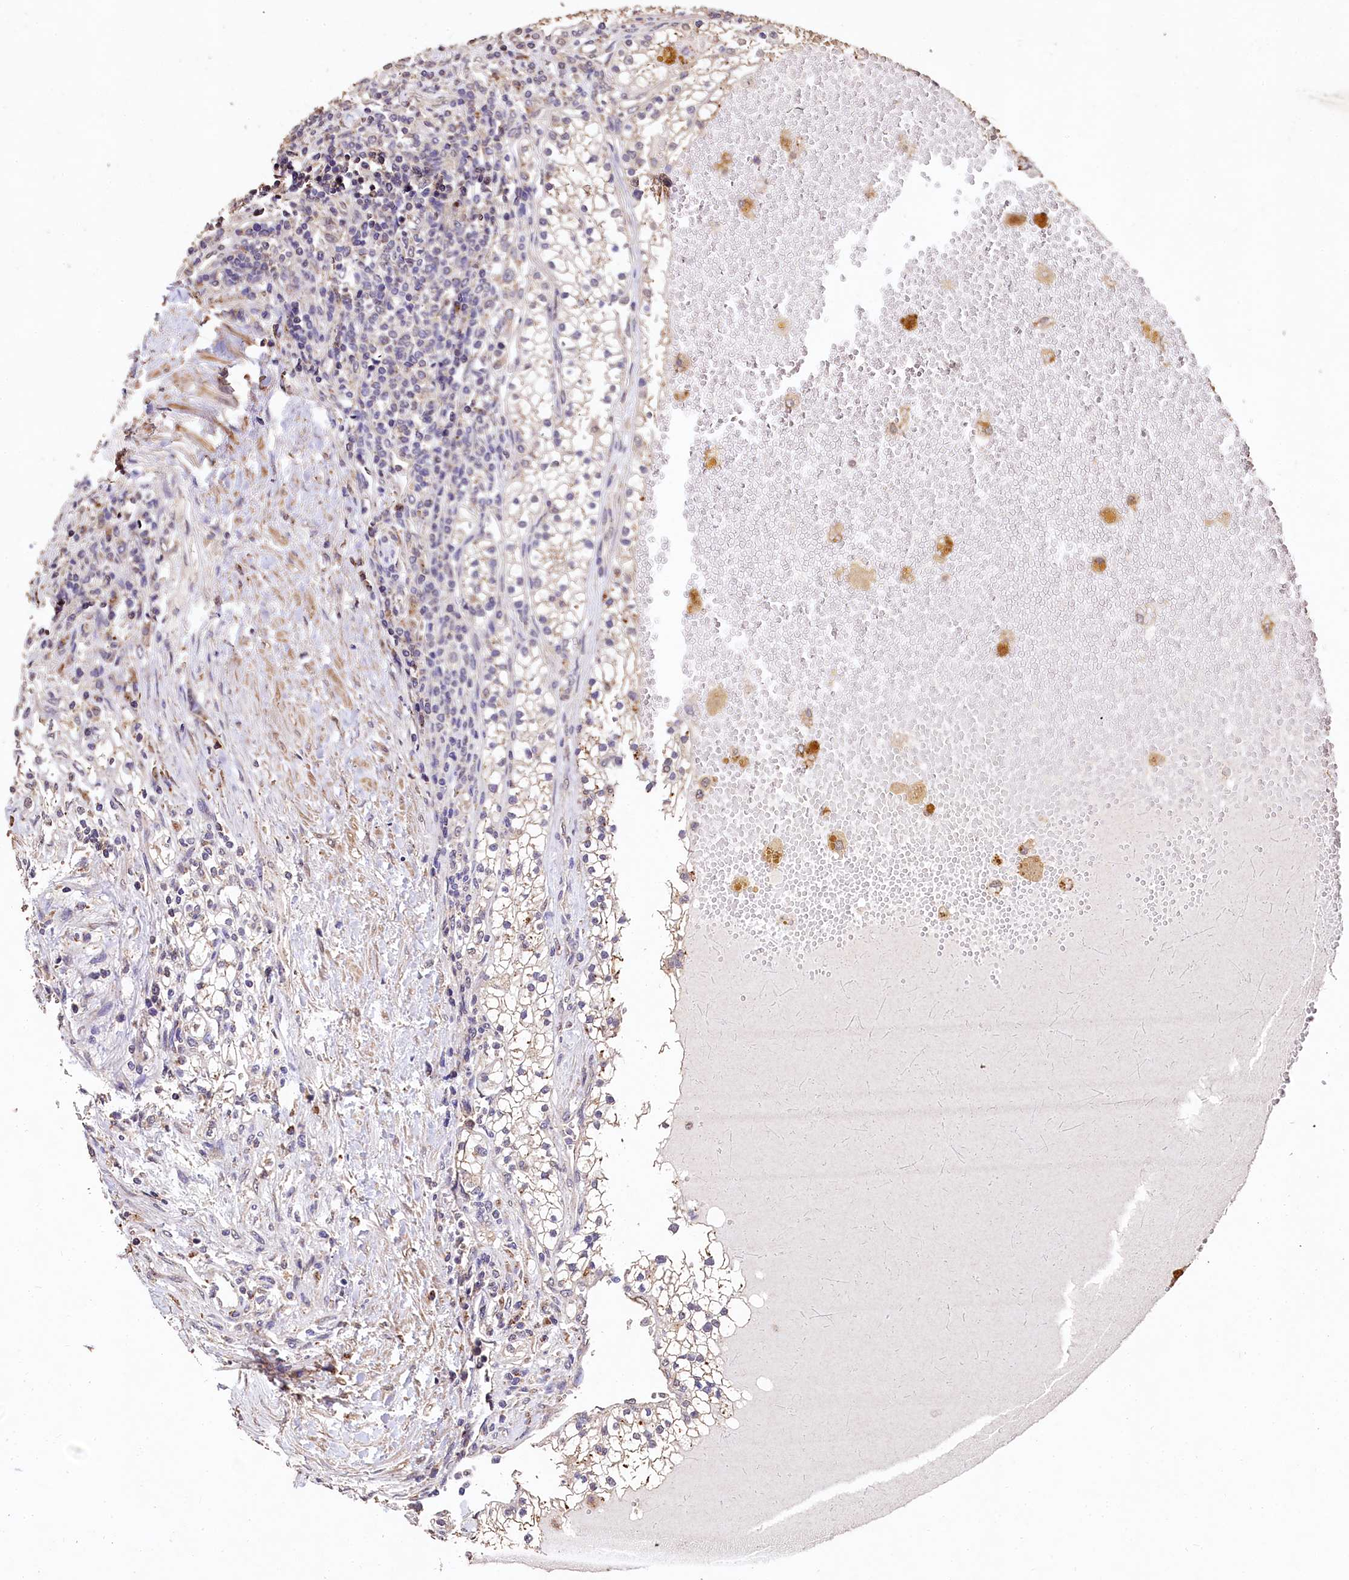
{"staining": {"intensity": "weak", "quantity": "<25%", "location": "cytoplasmic/membranous"}, "tissue": "renal cancer", "cell_type": "Tumor cells", "image_type": "cancer", "snomed": [{"axis": "morphology", "description": "Normal tissue, NOS"}, {"axis": "morphology", "description": "Adenocarcinoma, NOS"}, {"axis": "topography", "description": "Kidney"}], "caption": "This is an immunohistochemistry photomicrograph of renal adenocarcinoma. There is no positivity in tumor cells.", "gene": "LSM4", "patient": {"sex": "male", "age": 68}}